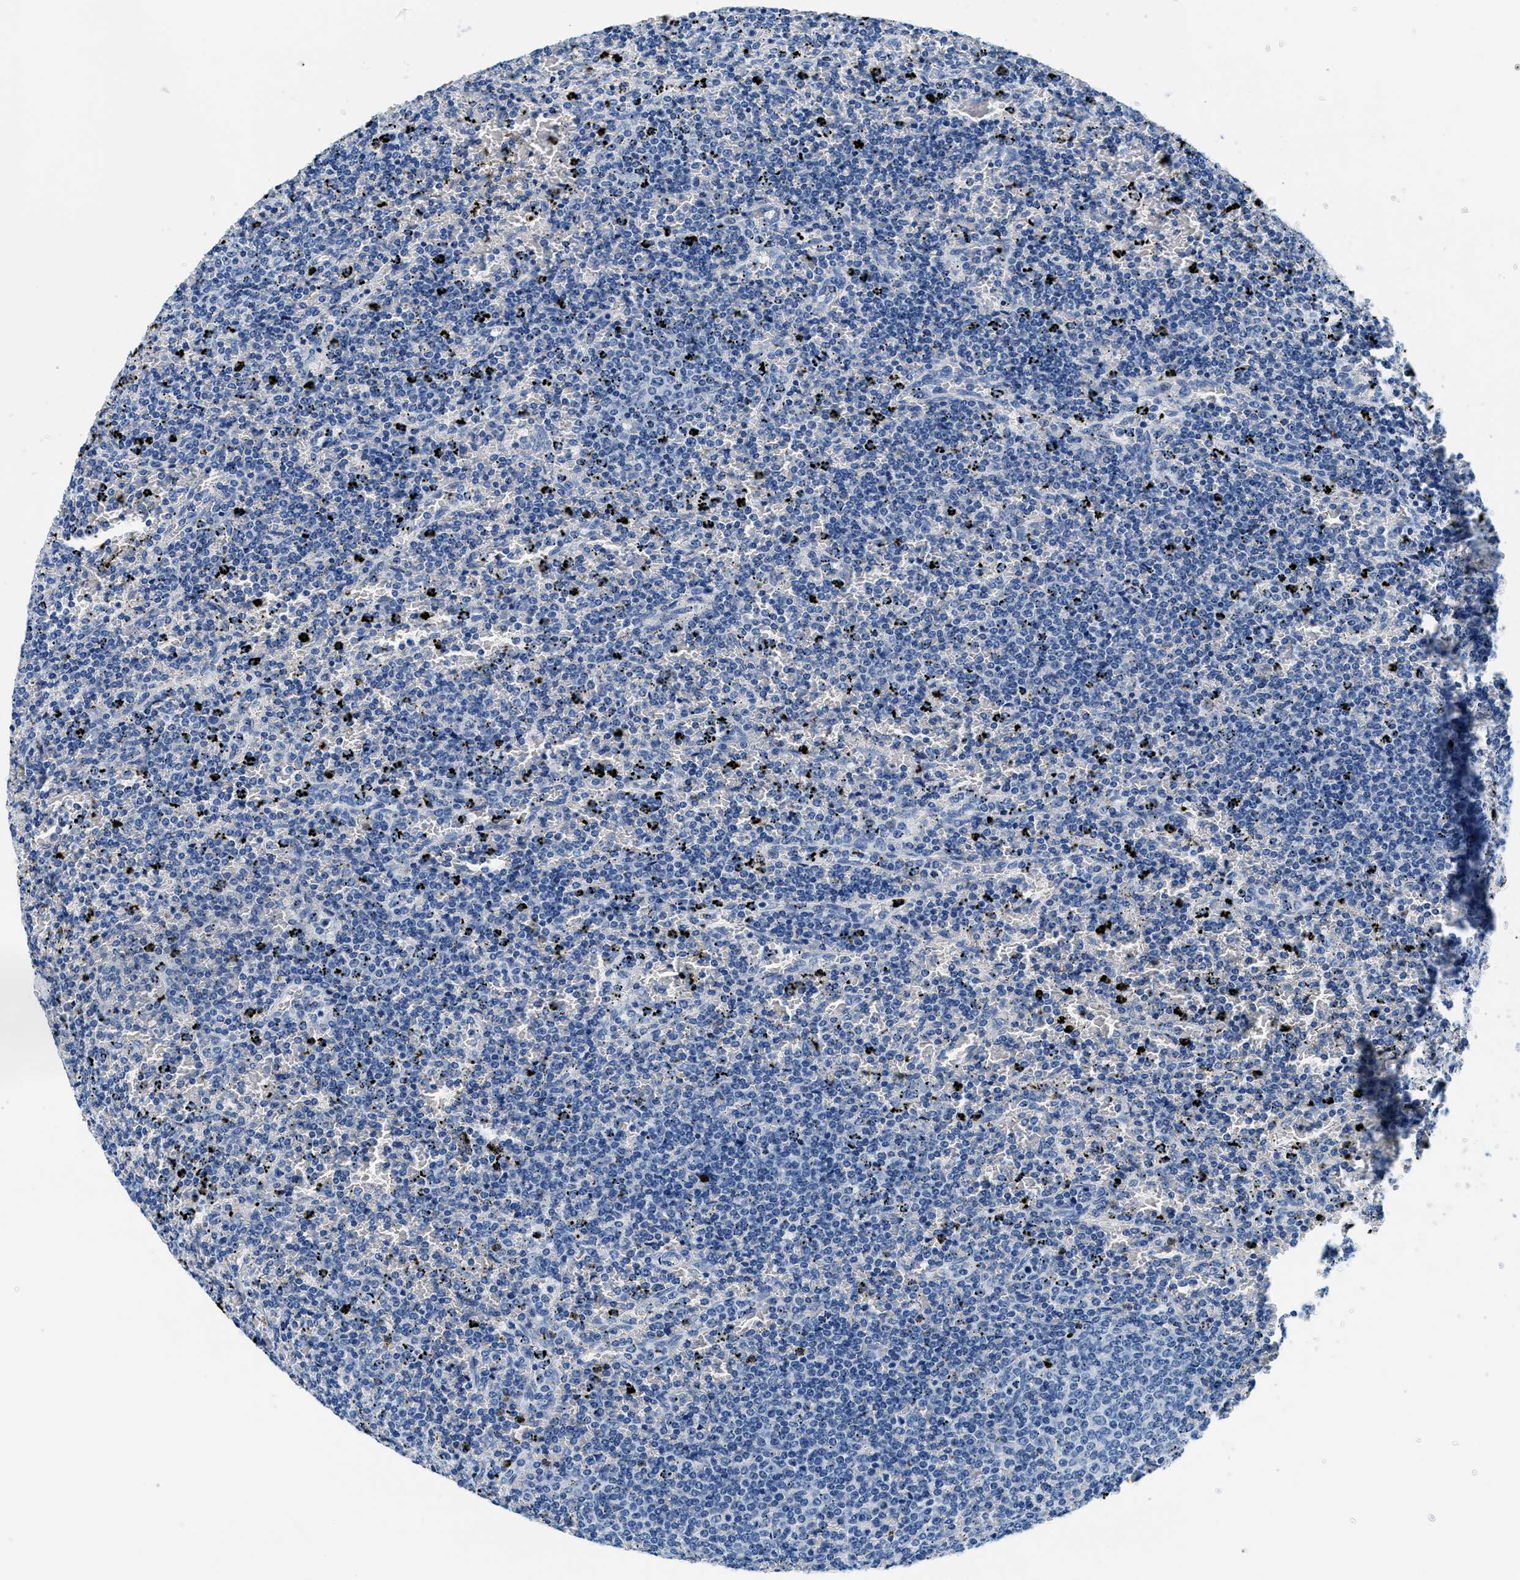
{"staining": {"intensity": "negative", "quantity": "none", "location": "none"}, "tissue": "lymphoma", "cell_type": "Tumor cells", "image_type": "cancer", "snomed": [{"axis": "morphology", "description": "Malignant lymphoma, non-Hodgkin's type, Low grade"}, {"axis": "topography", "description": "Spleen"}], "caption": "Human low-grade malignant lymphoma, non-Hodgkin's type stained for a protein using IHC demonstrates no expression in tumor cells.", "gene": "GSTM3", "patient": {"sex": "female", "age": 77}}